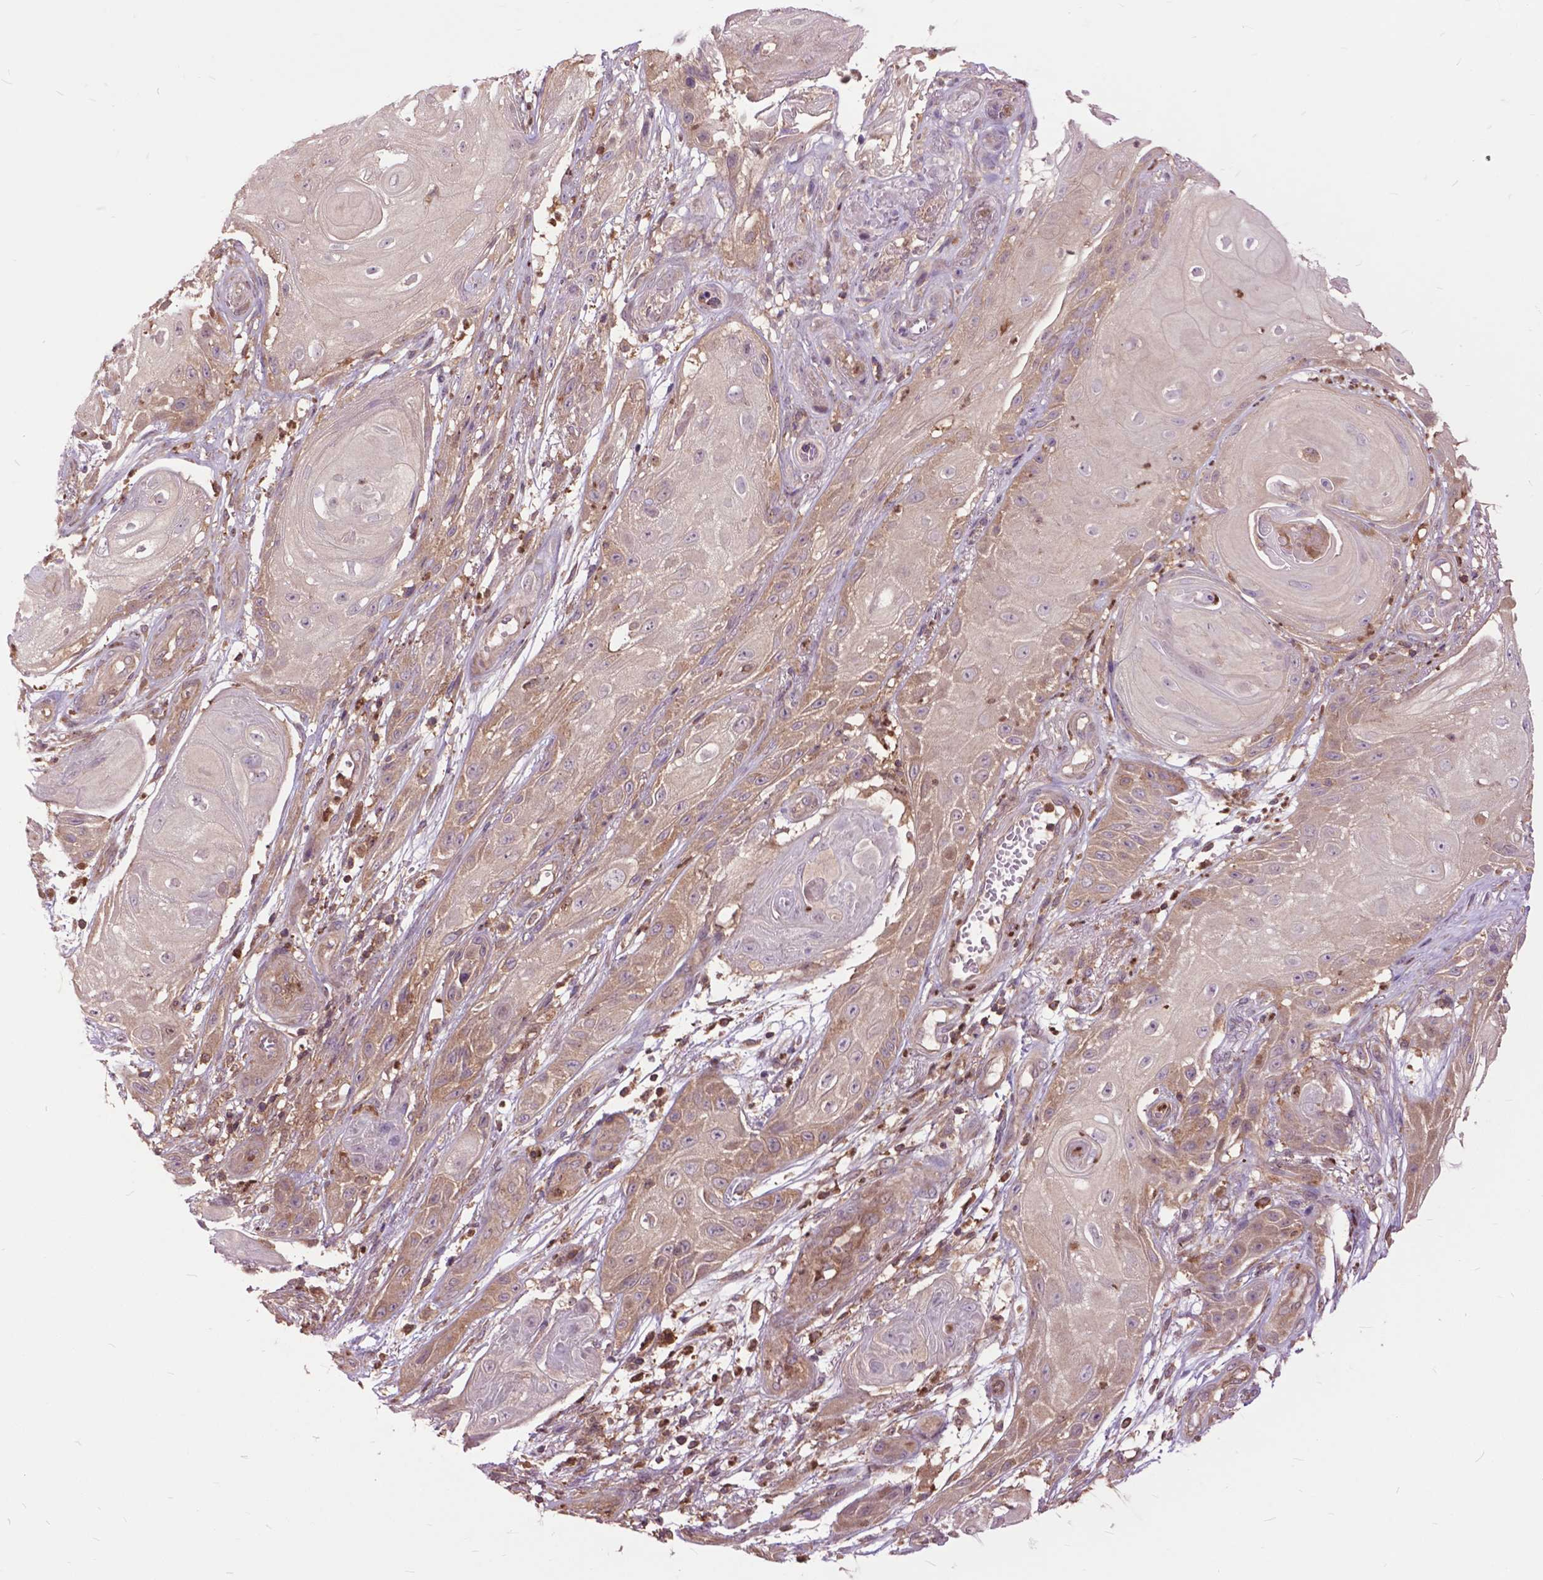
{"staining": {"intensity": "weak", "quantity": ">75%", "location": "cytoplasmic/membranous"}, "tissue": "skin cancer", "cell_type": "Tumor cells", "image_type": "cancer", "snomed": [{"axis": "morphology", "description": "Squamous cell carcinoma, NOS"}, {"axis": "topography", "description": "Skin"}], "caption": "An immunohistochemistry (IHC) image of tumor tissue is shown. Protein staining in brown highlights weak cytoplasmic/membranous positivity in skin cancer (squamous cell carcinoma) within tumor cells.", "gene": "ARAF", "patient": {"sex": "male", "age": 62}}